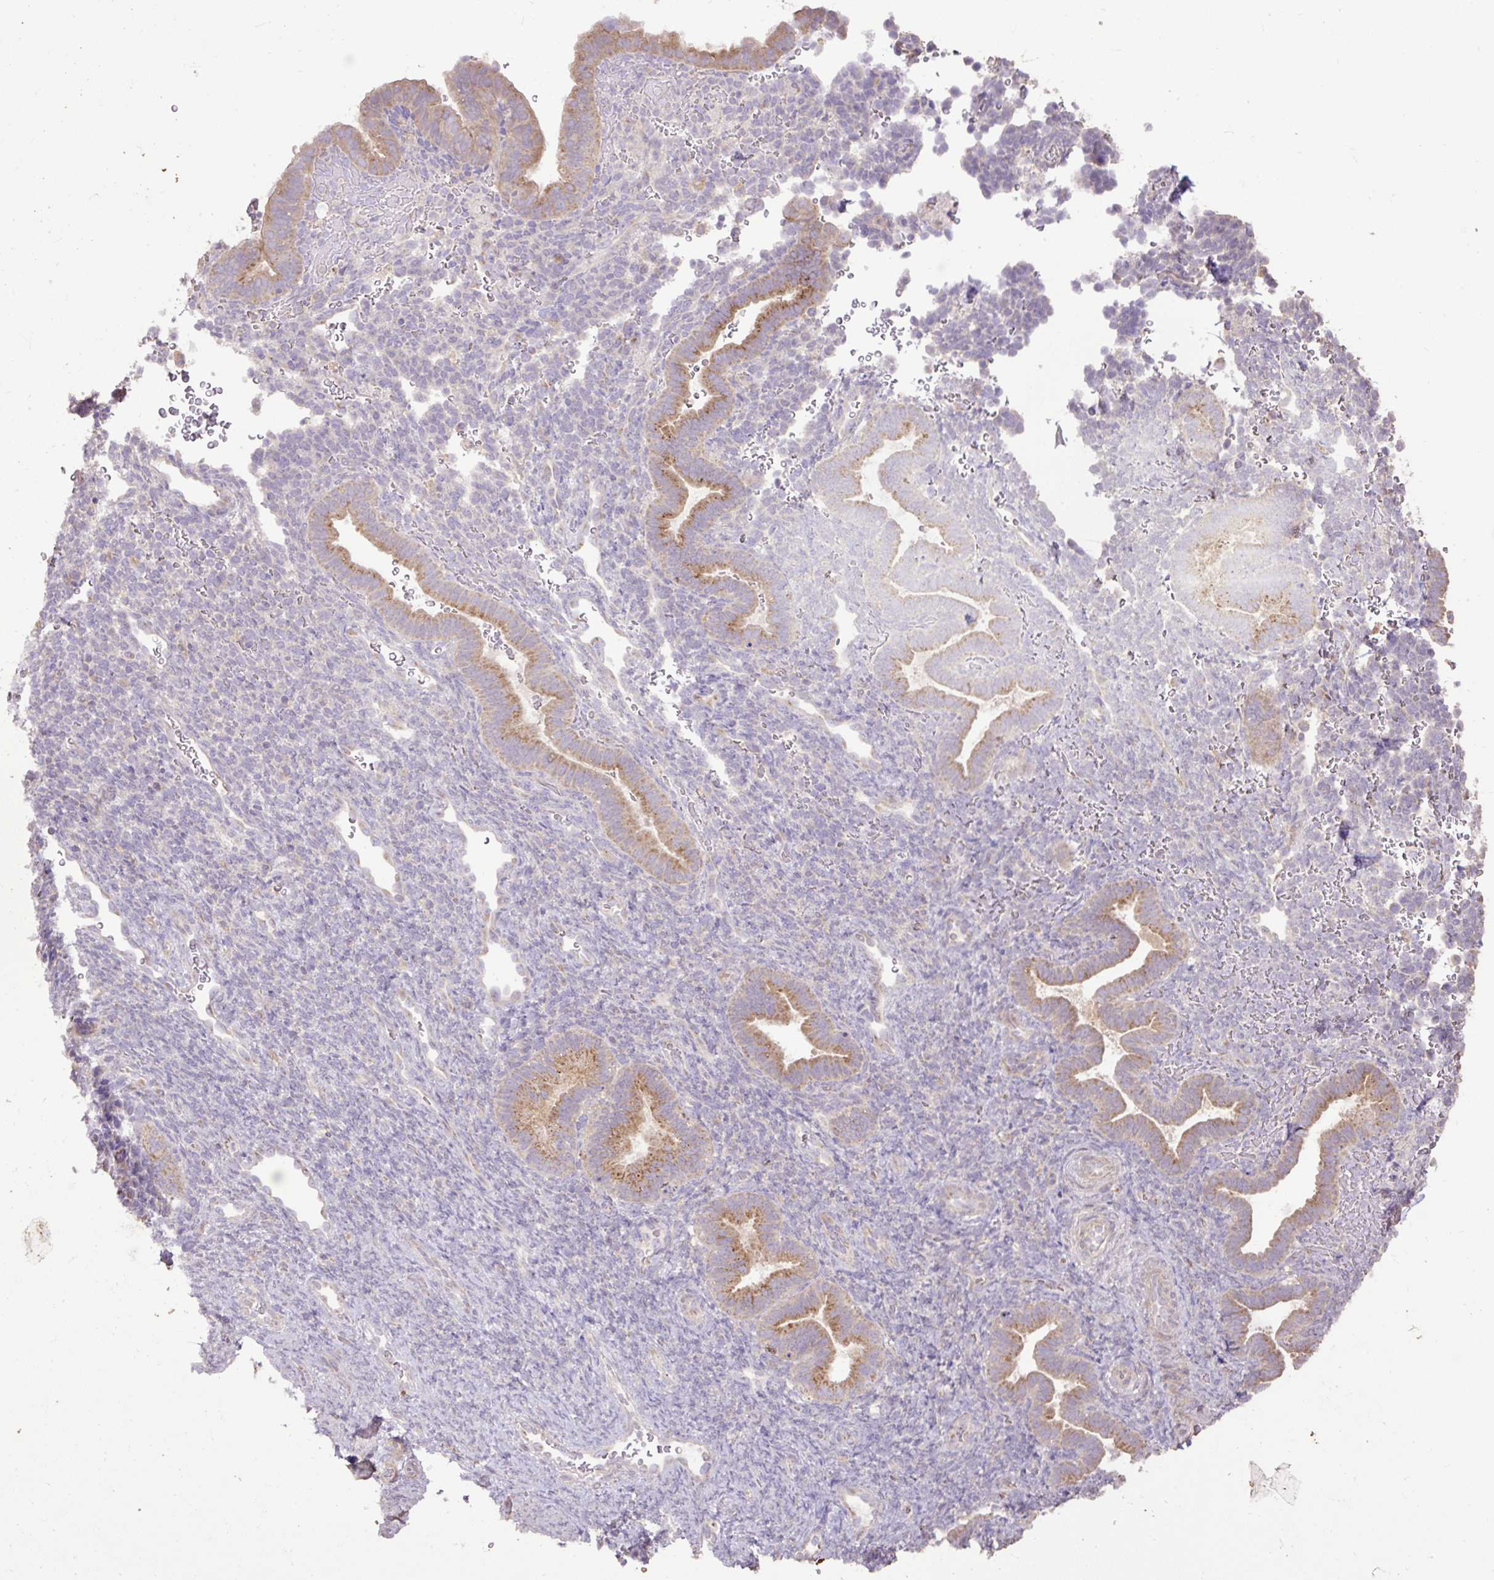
{"staining": {"intensity": "negative", "quantity": "none", "location": "none"}, "tissue": "endometrium", "cell_type": "Cells in endometrial stroma", "image_type": "normal", "snomed": [{"axis": "morphology", "description": "Normal tissue, NOS"}, {"axis": "topography", "description": "Endometrium"}], "caption": "Micrograph shows no significant protein staining in cells in endometrial stroma of benign endometrium. (Stains: DAB IHC with hematoxylin counter stain, Microscopy: brightfield microscopy at high magnification).", "gene": "ABR", "patient": {"sex": "female", "age": 34}}